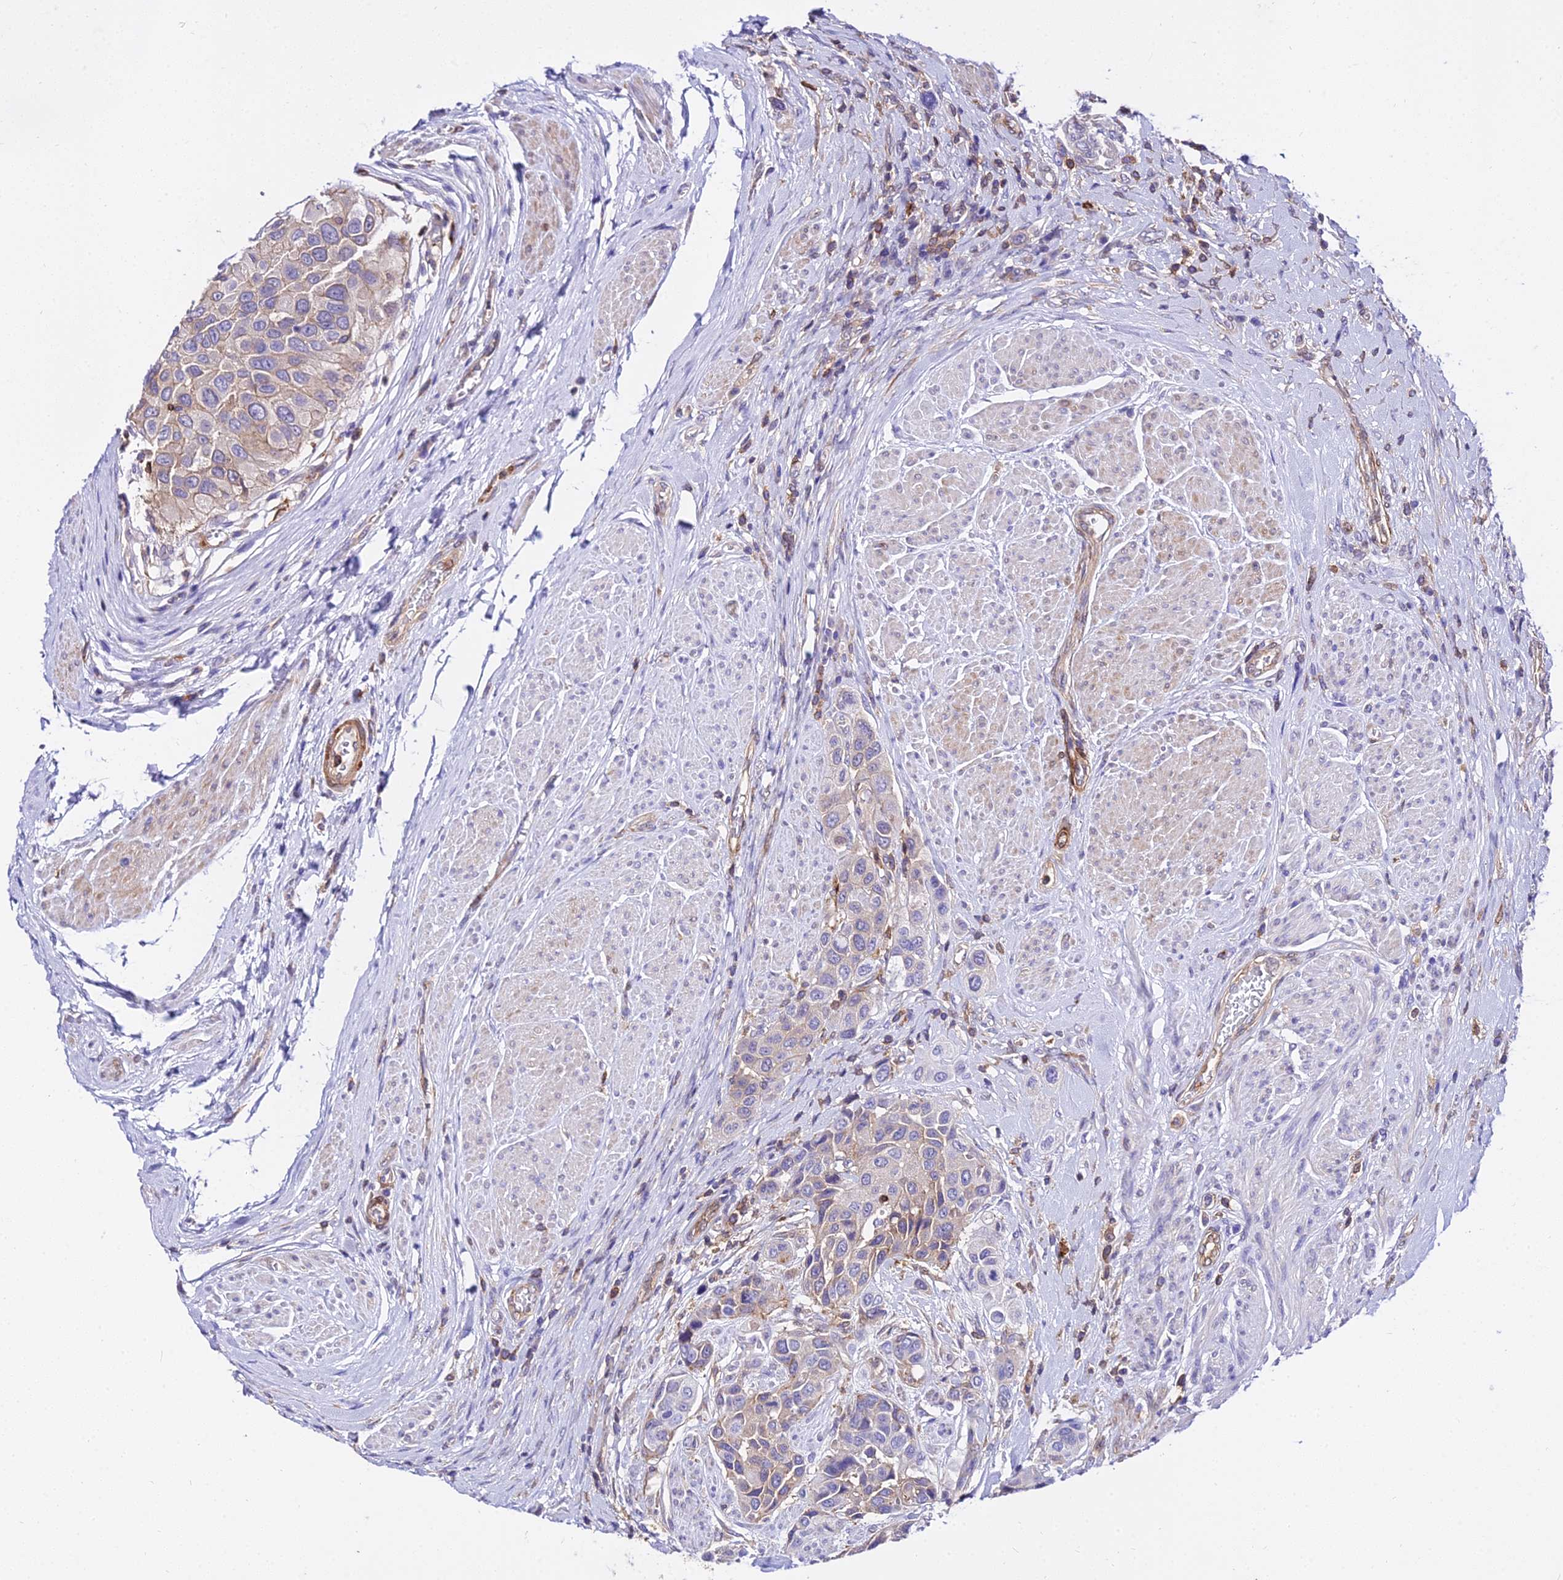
{"staining": {"intensity": "negative", "quantity": "none", "location": "none"}, "tissue": "urothelial cancer", "cell_type": "Tumor cells", "image_type": "cancer", "snomed": [{"axis": "morphology", "description": "Urothelial carcinoma, High grade"}, {"axis": "topography", "description": "Urinary bladder"}], "caption": "This is an immunohistochemistry histopathology image of urothelial carcinoma (high-grade). There is no expression in tumor cells.", "gene": "CSRP1", "patient": {"sex": "male", "age": 50}}